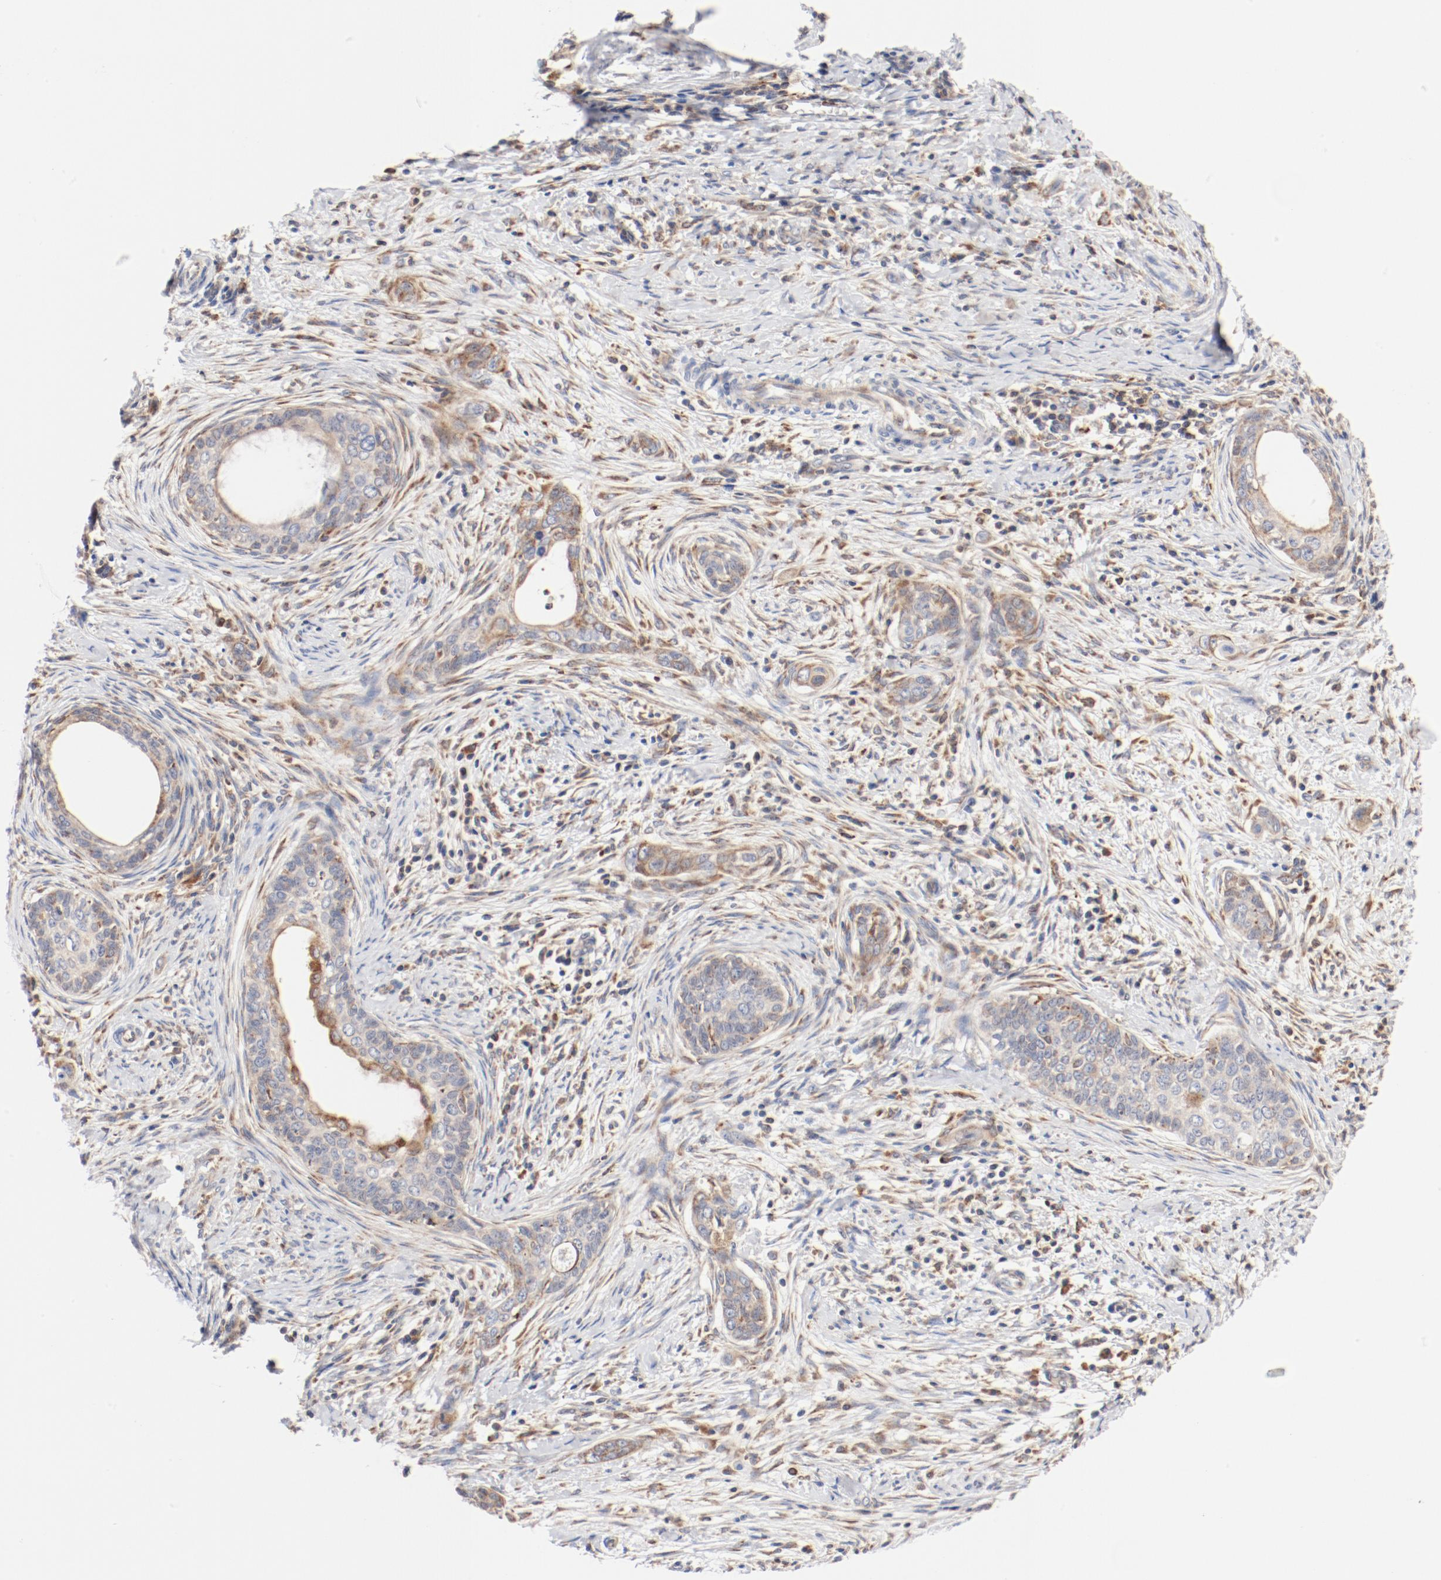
{"staining": {"intensity": "moderate", "quantity": "25%-75%", "location": "cytoplasmic/membranous"}, "tissue": "cervical cancer", "cell_type": "Tumor cells", "image_type": "cancer", "snomed": [{"axis": "morphology", "description": "Squamous cell carcinoma, NOS"}, {"axis": "topography", "description": "Cervix"}], "caption": "Immunohistochemical staining of cervical squamous cell carcinoma demonstrates medium levels of moderate cytoplasmic/membranous positivity in about 25%-75% of tumor cells.", "gene": "PDPK1", "patient": {"sex": "female", "age": 33}}